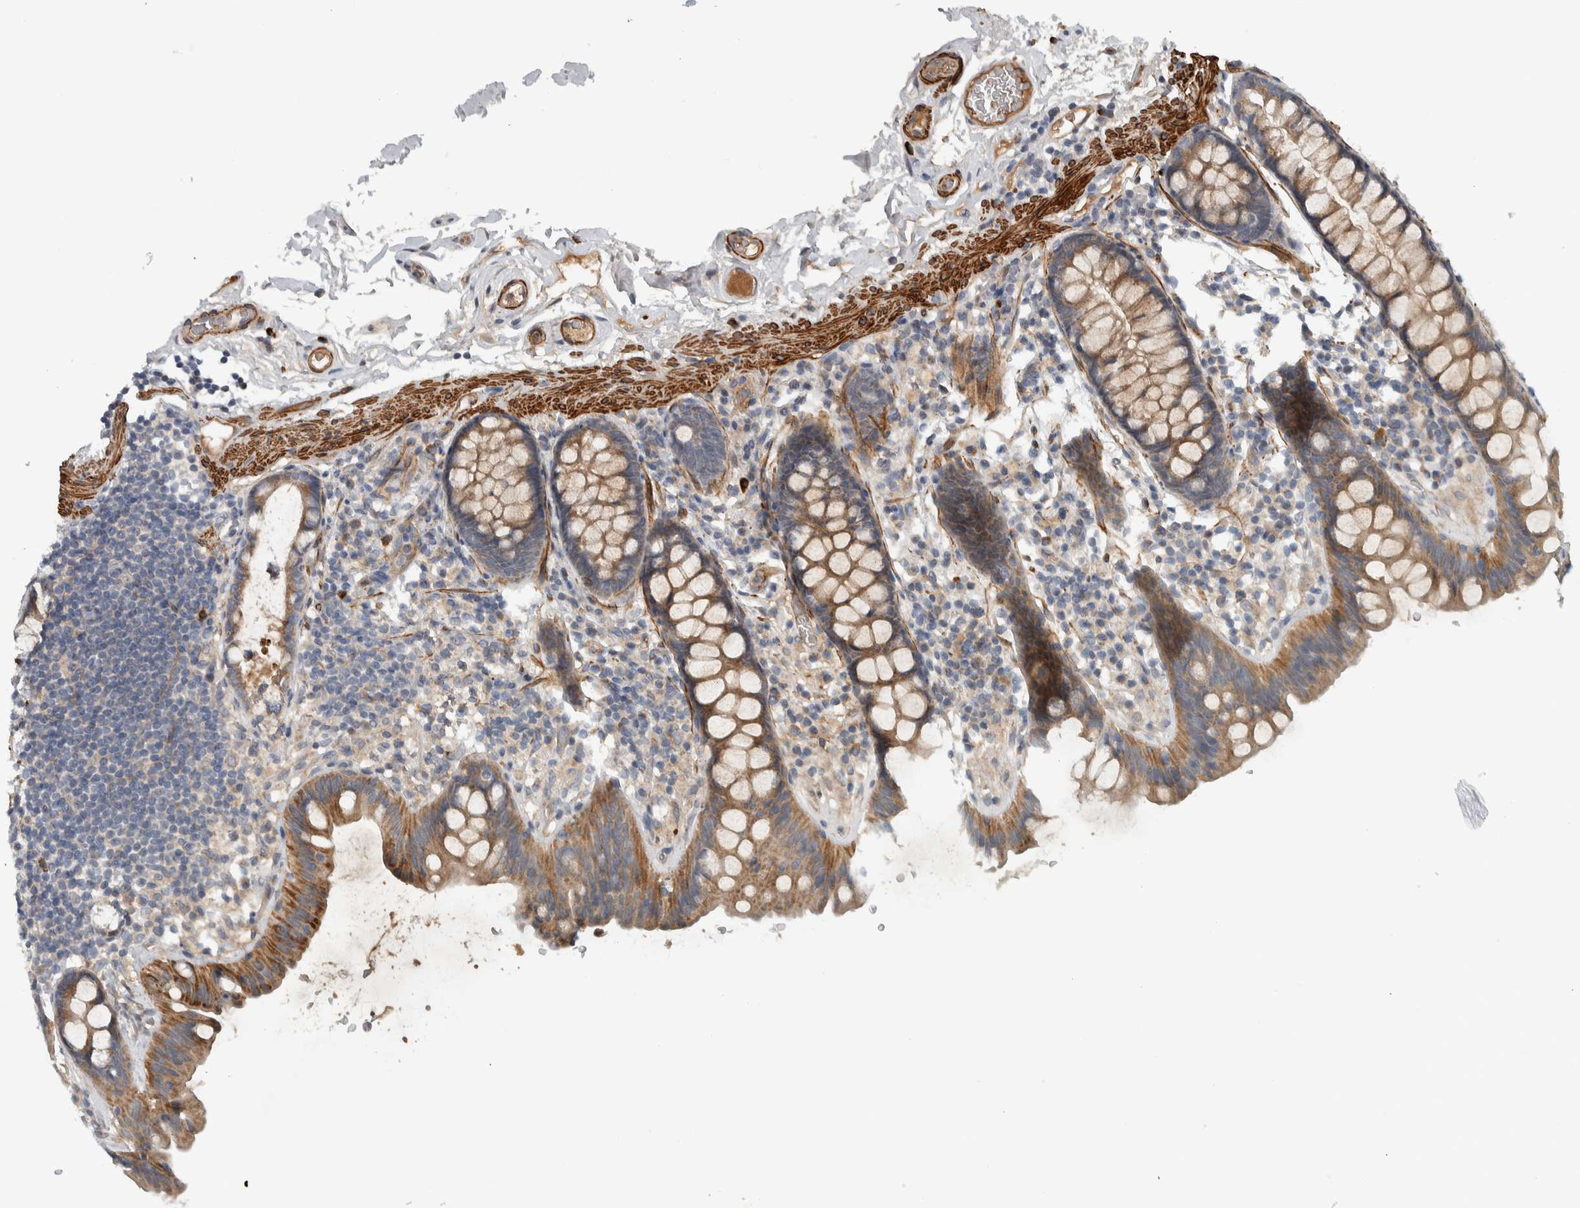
{"staining": {"intensity": "moderate", "quantity": ">75%", "location": "cytoplasmic/membranous"}, "tissue": "colon", "cell_type": "Endothelial cells", "image_type": "normal", "snomed": [{"axis": "morphology", "description": "Normal tissue, NOS"}, {"axis": "topography", "description": "Colon"}], "caption": "IHC image of unremarkable colon: human colon stained using immunohistochemistry (IHC) exhibits medium levels of moderate protein expression localized specifically in the cytoplasmic/membranous of endothelial cells, appearing as a cytoplasmic/membranous brown color.", "gene": "LBHD1", "patient": {"sex": "female", "age": 80}}